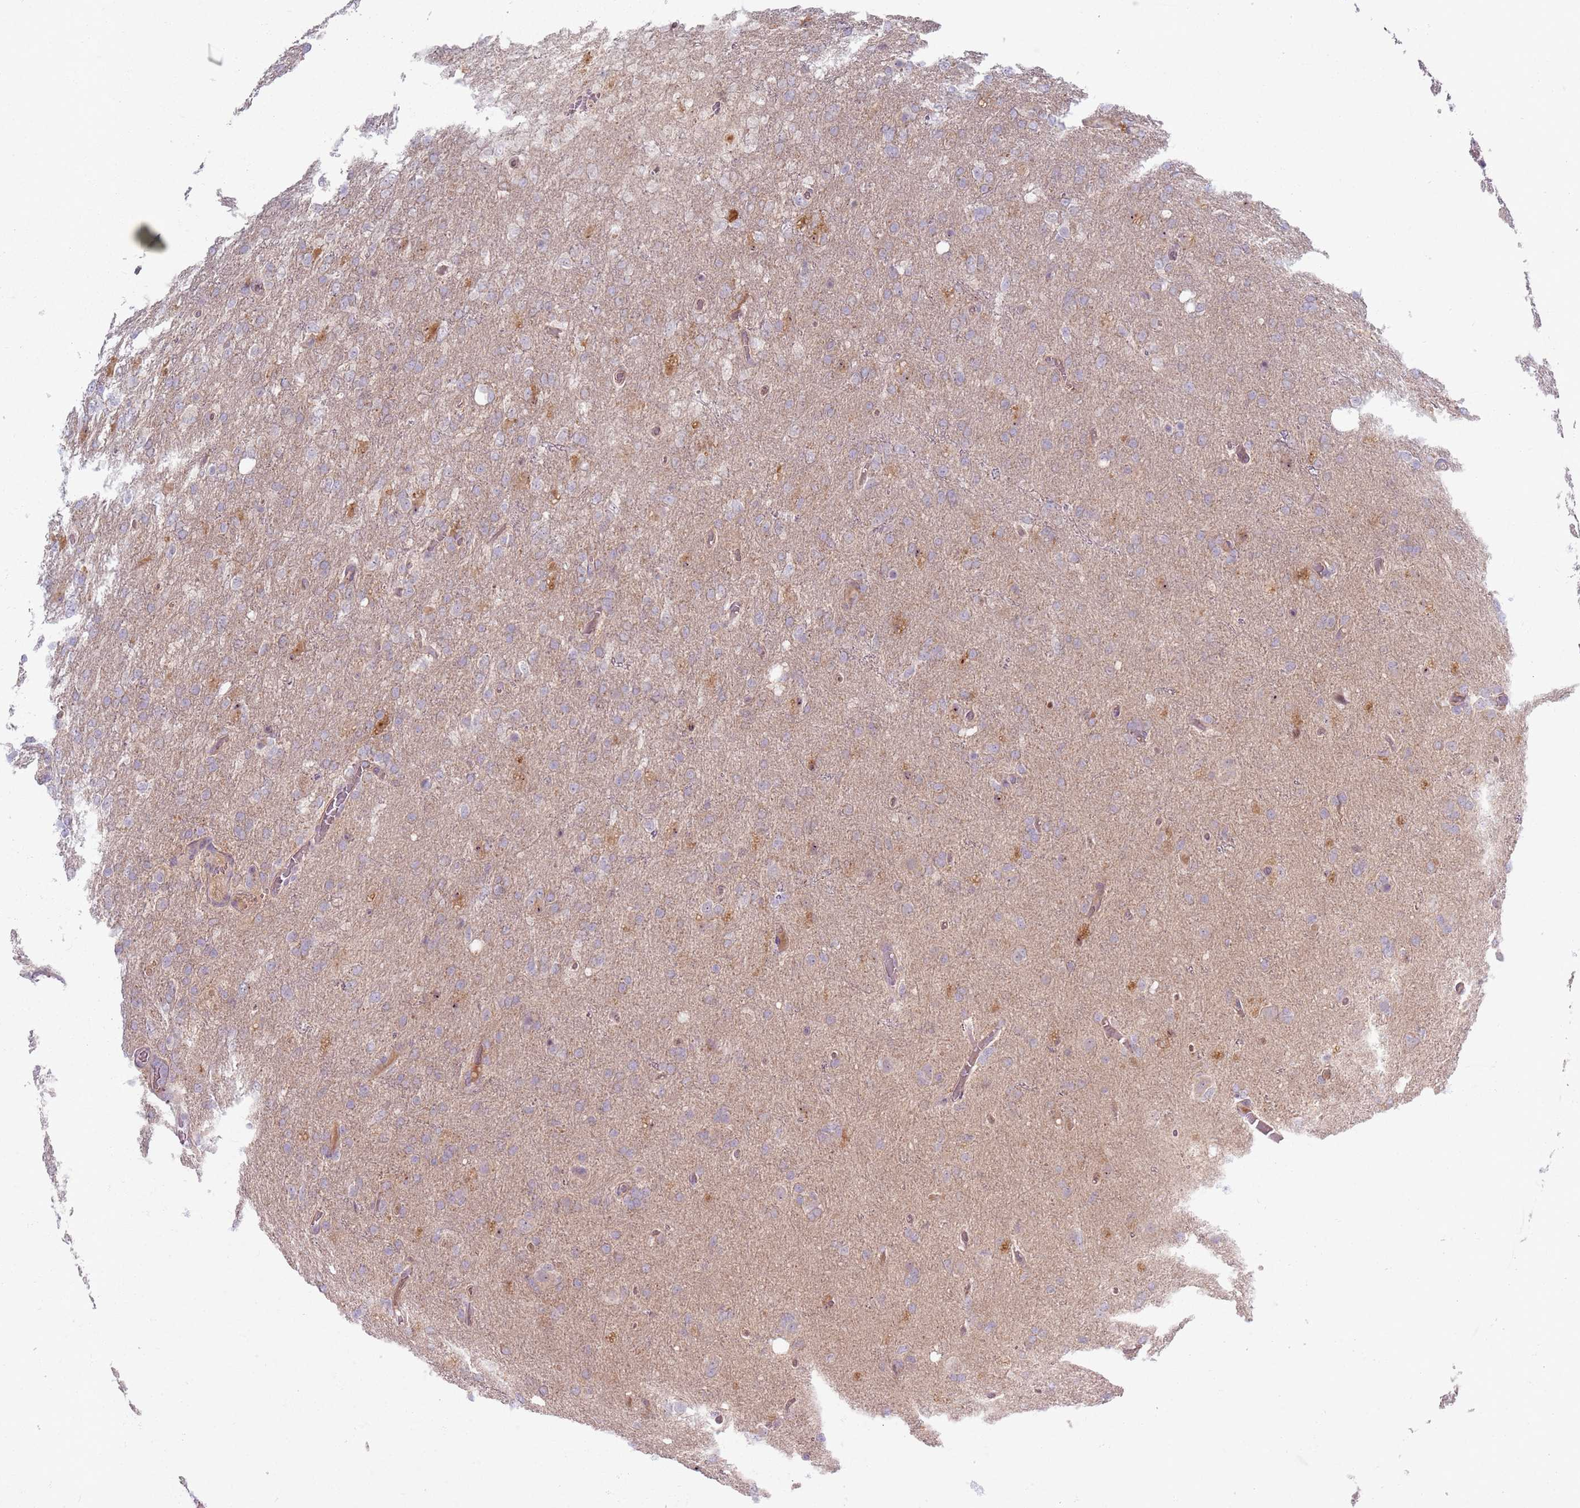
{"staining": {"intensity": "weak", "quantity": "25%-75%", "location": "cytoplasmic/membranous"}, "tissue": "glioma", "cell_type": "Tumor cells", "image_type": "cancer", "snomed": [{"axis": "morphology", "description": "Glioma, malignant, High grade"}, {"axis": "topography", "description": "Brain"}], "caption": "This histopathology image exhibits immunohistochemistry (IHC) staining of human glioma, with low weak cytoplasmic/membranous staining in about 25%-75% of tumor cells.", "gene": "ZDHHC2", "patient": {"sex": "female", "age": 74}}